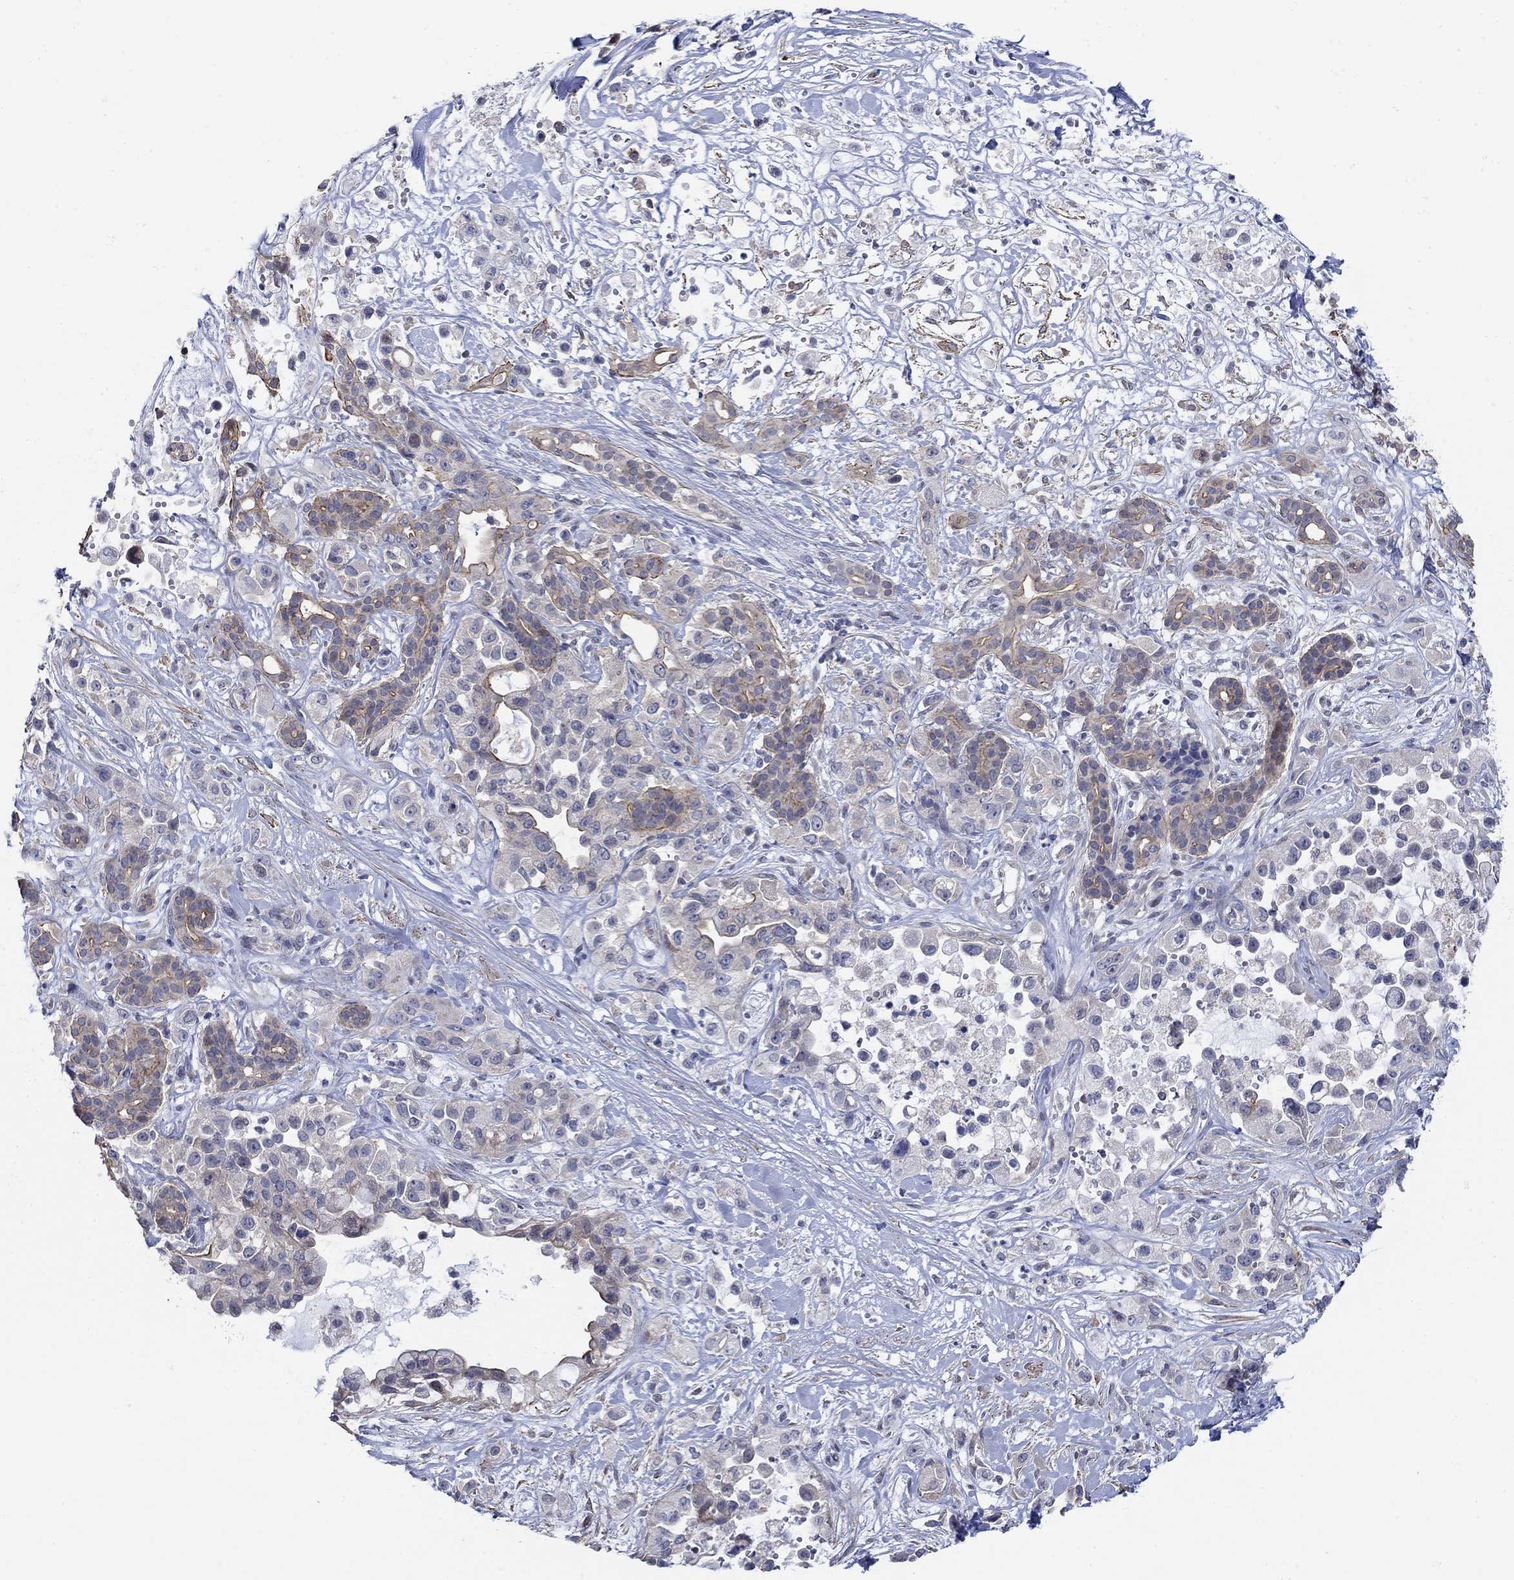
{"staining": {"intensity": "moderate", "quantity": "<25%", "location": "cytoplasmic/membranous"}, "tissue": "pancreatic cancer", "cell_type": "Tumor cells", "image_type": "cancer", "snomed": [{"axis": "morphology", "description": "Adenocarcinoma, NOS"}, {"axis": "topography", "description": "Pancreas"}], "caption": "Protein expression analysis of human pancreatic cancer reveals moderate cytoplasmic/membranous positivity in about <25% of tumor cells.", "gene": "SCN7A", "patient": {"sex": "male", "age": 44}}